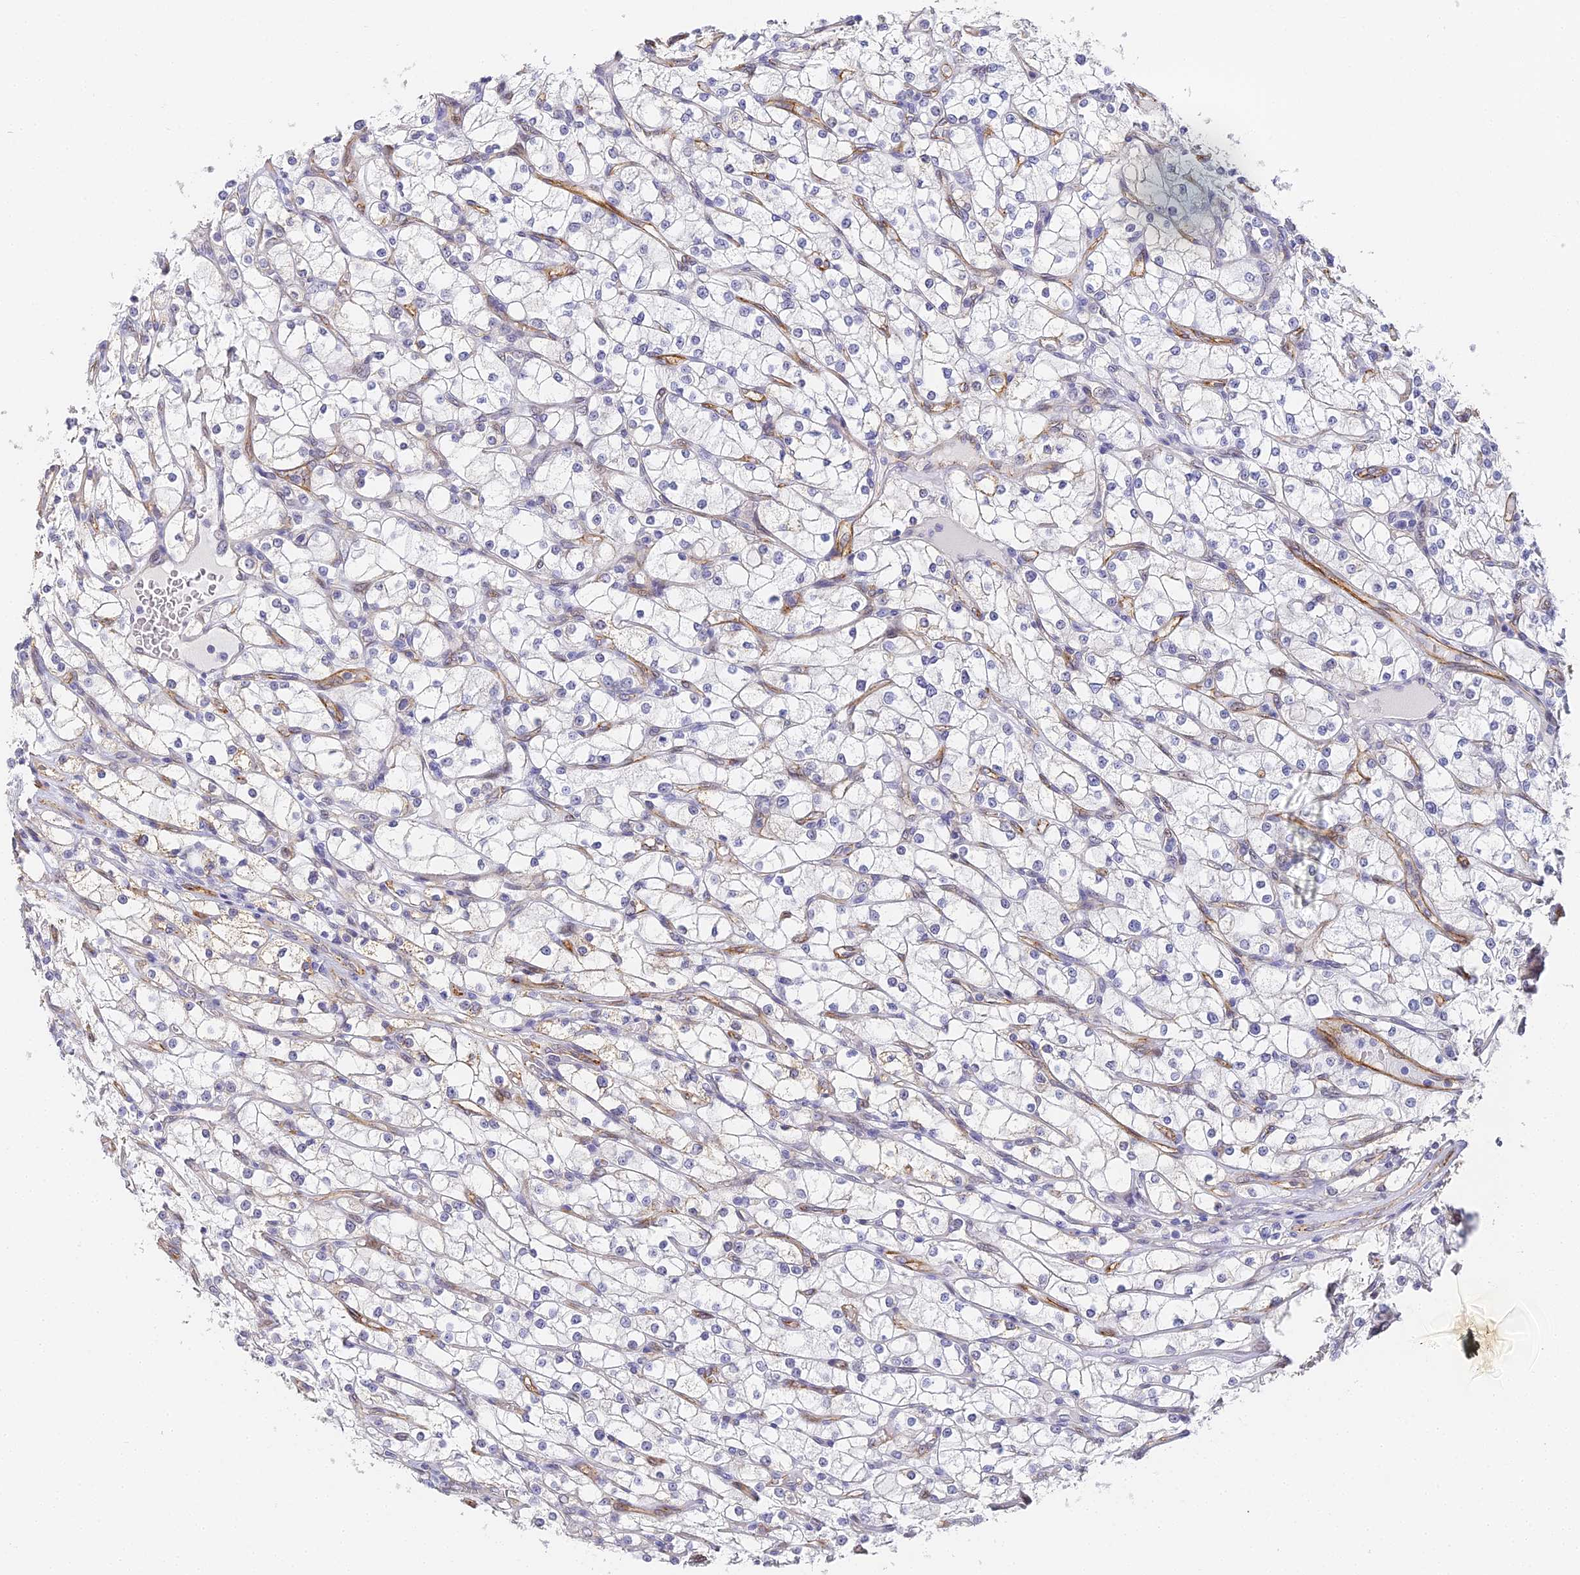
{"staining": {"intensity": "negative", "quantity": "none", "location": "none"}, "tissue": "renal cancer", "cell_type": "Tumor cells", "image_type": "cancer", "snomed": [{"axis": "morphology", "description": "Adenocarcinoma, NOS"}, {"axis": "topography", "description": "Kidney"}], "caption": "An image of renal adenocarcinoma stained for a protein reveals no brown staining in tumor cells.", "gene": "GJA1", "patient": {"sex": "male", "age": 80}}